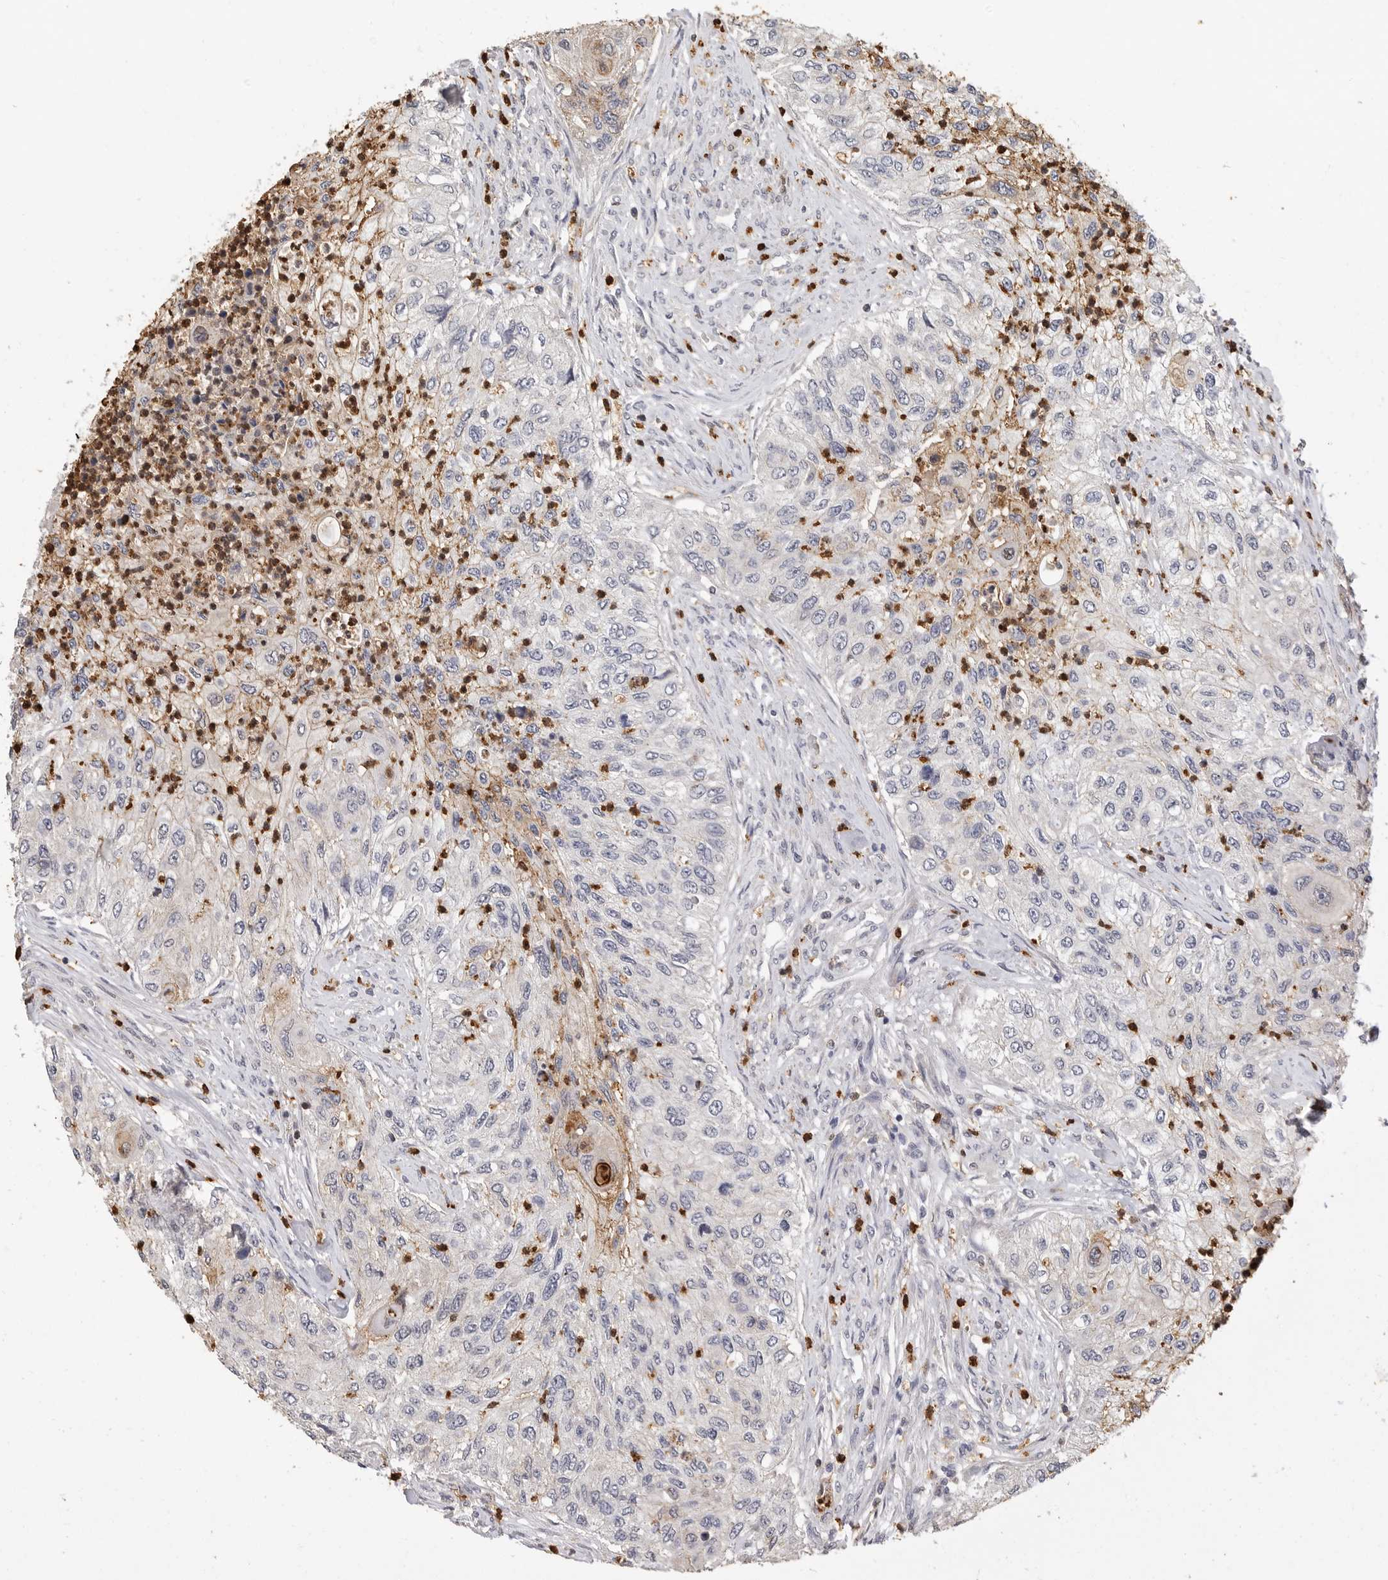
{"staining": {"intensity": "moderate", "quantity": "<25%", "location": "cytoplasmic/membranous"}, "tissue": "urothelial cancer", "cell_type": "Tumor cells", "image_type": "cancer", "snomed": [{"axis": "morphology", "description": "Urothelial carcinoma, High grade"}, {"axis": "topography", "description": "Urinary bladder"}], "caption": "High-grade urothelial carcinoma stained with a brown dye exhibits moderate cytoplasmic/membranous positive expression in about <25% of tumor cells.", "gene": "LTBR", "patient": {"sex": "female", "age": 60}}